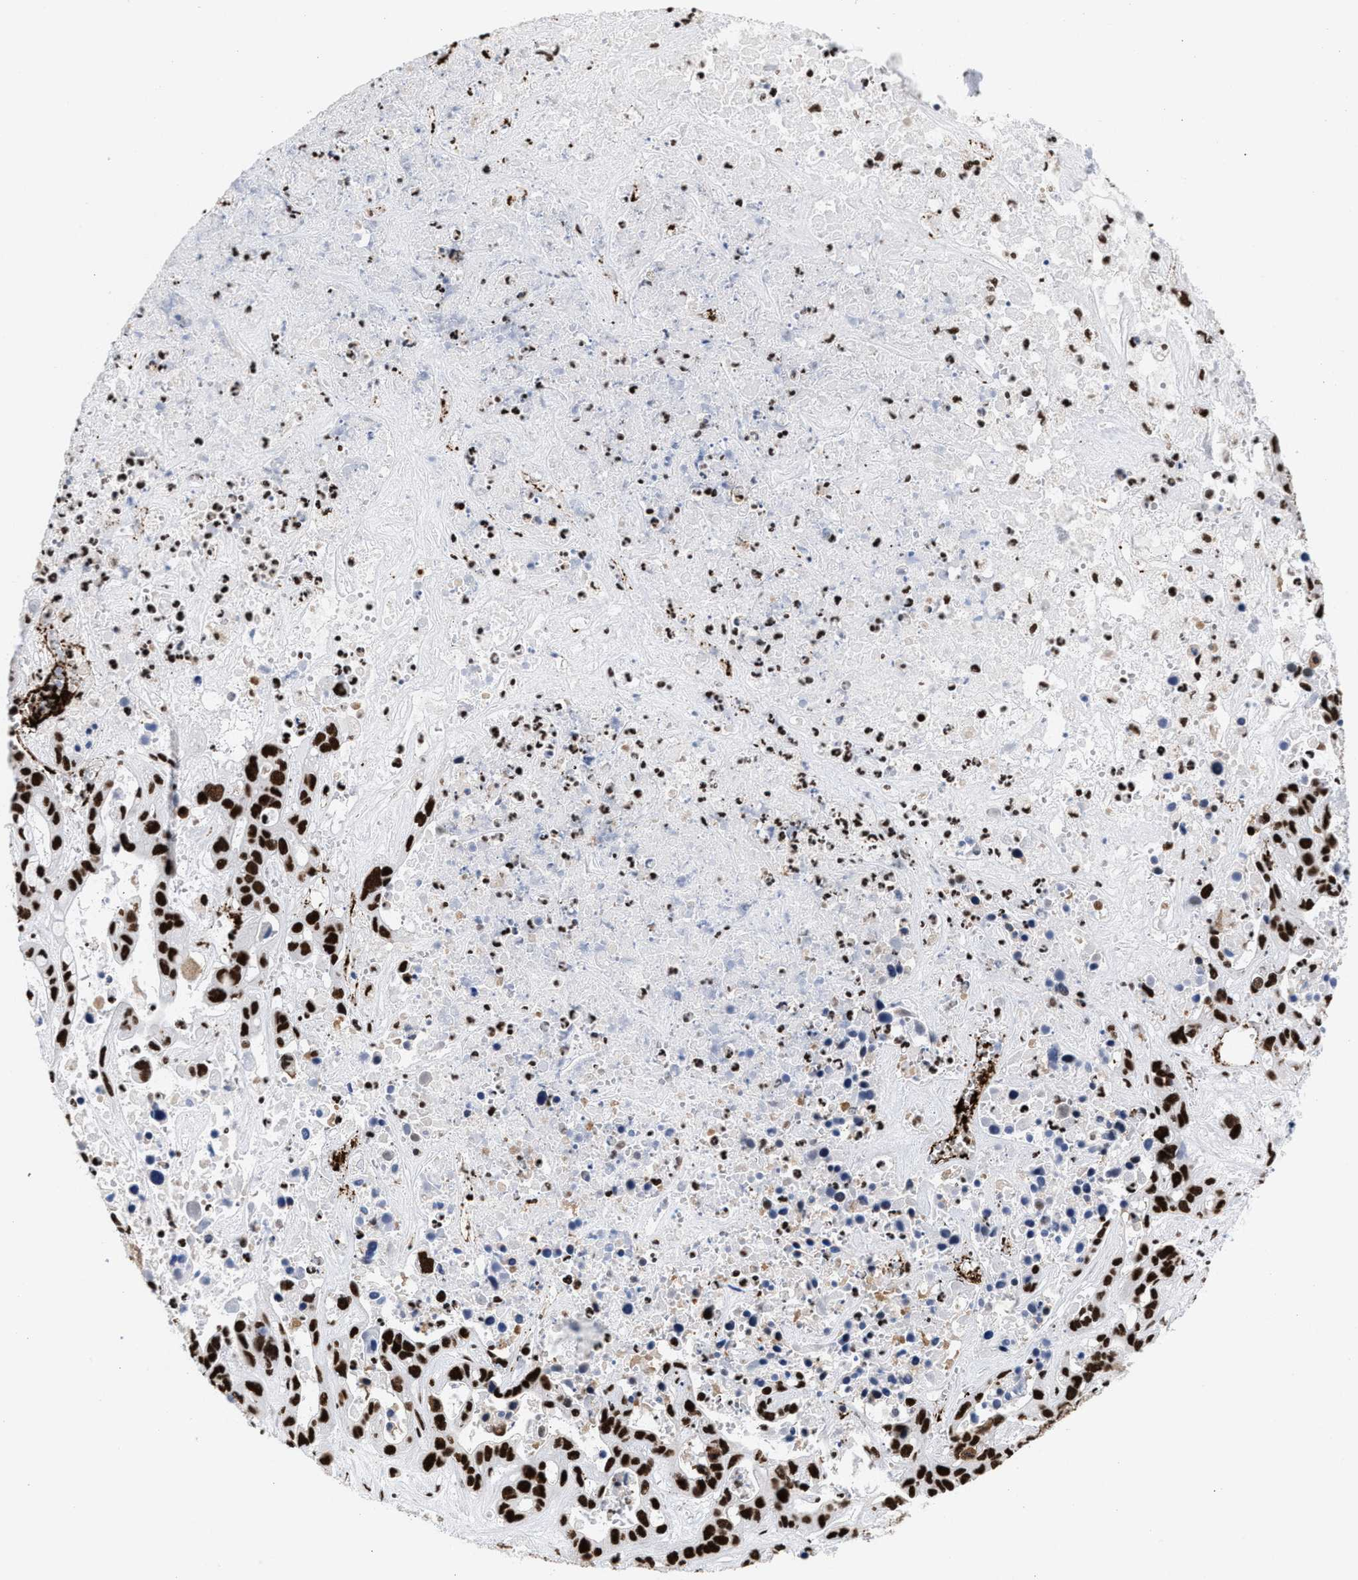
{"staining": {"intensity": "strong", "quantity": ">75%", "location": "nuclear"}, "tissue": "liver cancer", "cell_type": "Tumor cells", "image_type": "cancer", "snomed": [{"axis": "morphology", "description": "Cholangiocarcinoma"}, {"axis": "topography", "description": "Liver"}], "caption": "A brown stain highlights strong nuclear staining of a protein in liver cholangiocarcinoma tumor cells.", "gene": "RAD21", "patient": {"sex": "female", "age": 65}}